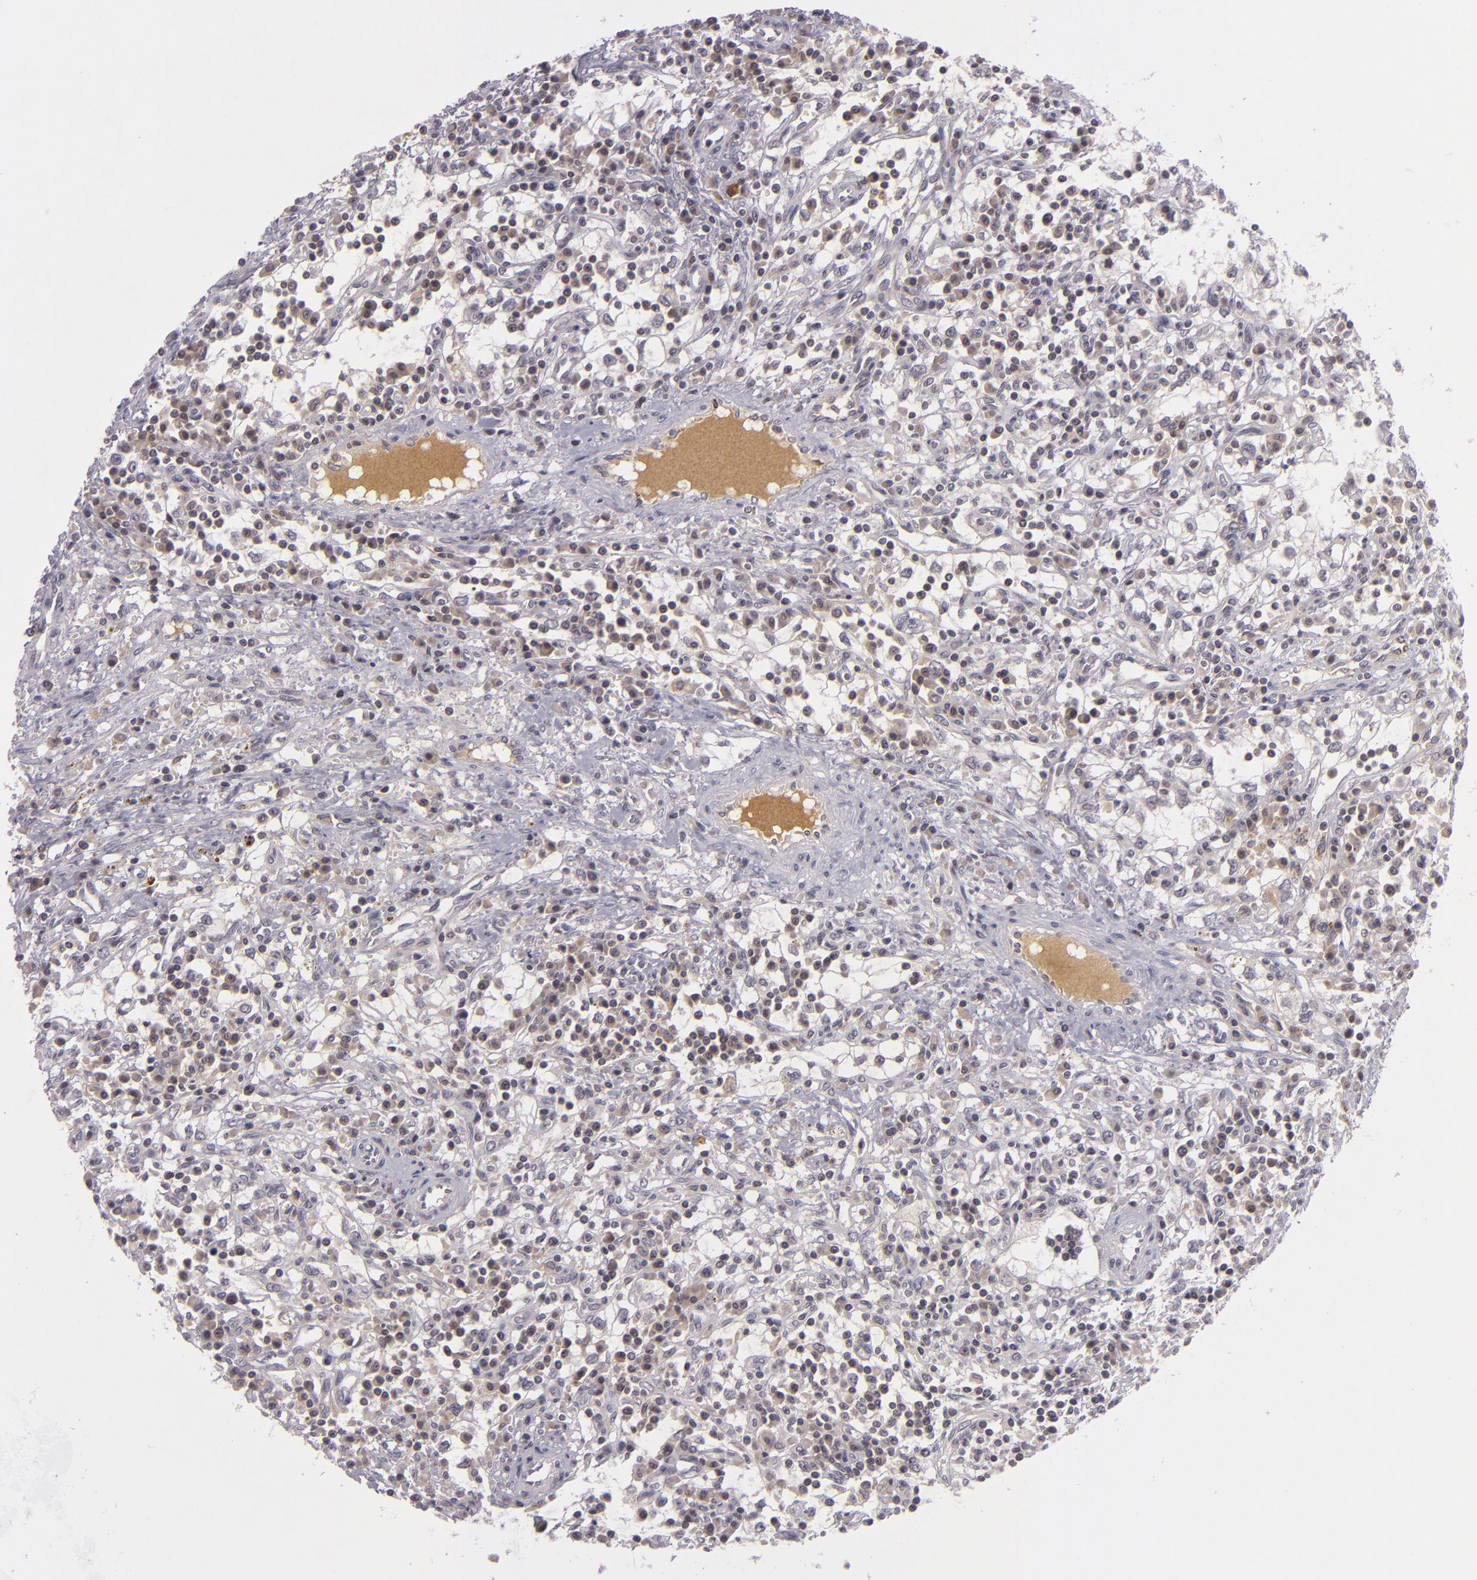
{"staining": {"intensity": "negative", "quantity": "none", "location": "none"}, "tissue": "renal cancer", "cell_type": "Tumor cells", "image_type": "cancer", "snomed": [{"axis": "morphology", "description": "Adenocarcinoma, NOS"}, {"axis": "topography", "description": "Kidney"}], "caption": "High power microscopy photomicrograph of an immunohistochemistry histopathology image of renal adenocarcinoma, revealing no significant staining in tumor cells. Brightfield microscopy of IHC stained with DAB (brown) and hematoxylin (blue), captured at high magnification.", "gene": "CASP8", "patient": {"sex": "male", "age": 82}}